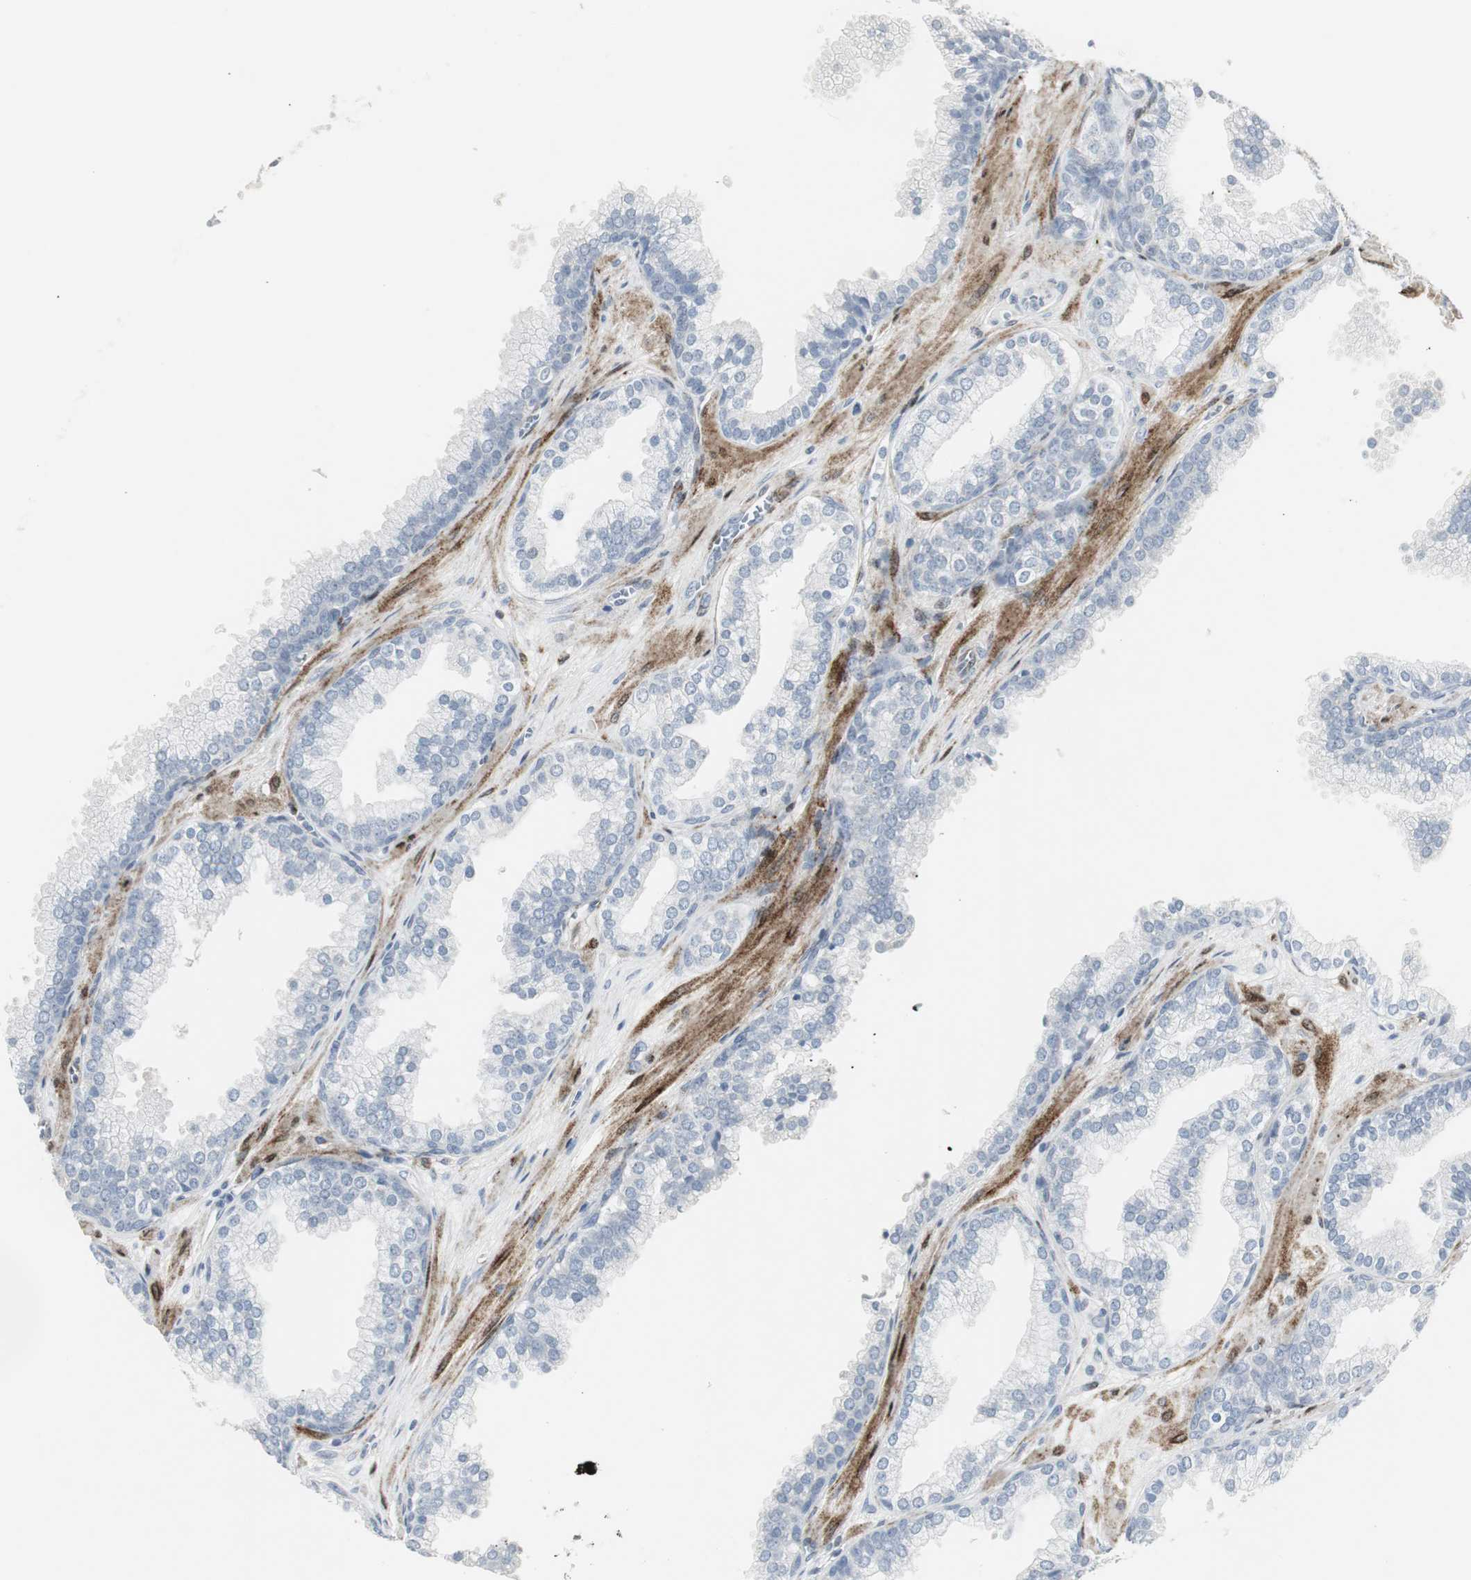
{"staining": {"intensity": "negative", "quantity": "none", "location": "none"}, "tissue": "prostate cancer", "cell_type": "Tumor cells", "image_type": "cancer", "snomed": [{"axis": "morphology", "description": "Adenocarcinoma, Low grade"}, {"axis": "topography", "description": "Prostate"}], "caption": "DAB immunohistochemical staining of human prostate cancer (adenocarcinoma (low-grade)) exhibits no significant staining in tumor cells.", "gene": "PPP1R14A", "patient": {"sex": "male", "age": 57}}